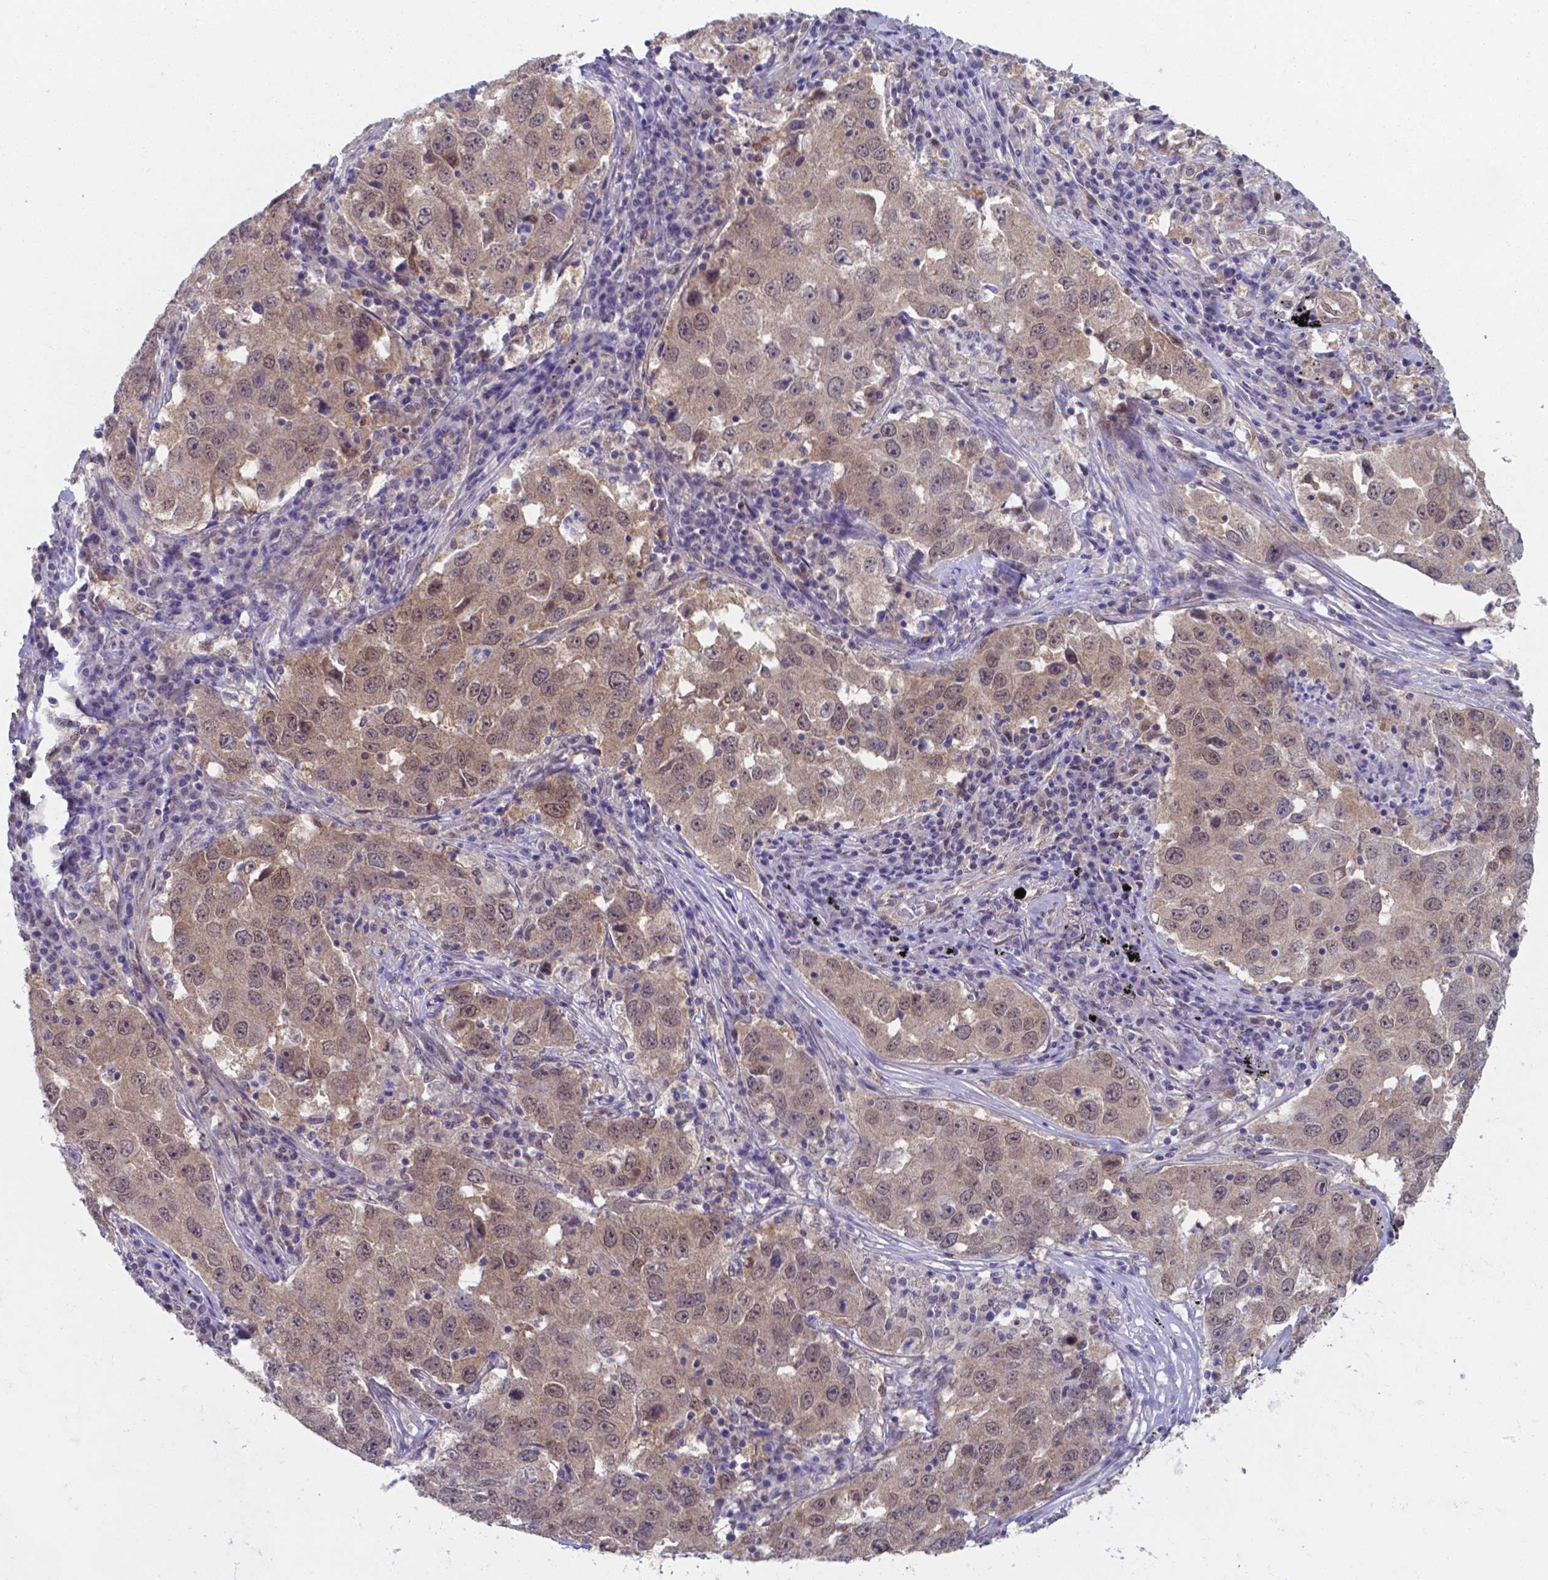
{"staining": {"intensity": "weak", "quantity": ">75%", "location": "cytoplasmic/membranous,nuclear"}, "tissue": "lung cancer", "cell_type": "Tumor cells", "image_type": "cancer", "snomed": [{"axis": "morphology", "description": "Adenocarcinoma, NOS"}, {"axis": "topography", "description": "Lung"}], "caption": "Lung adenocarcinoma stained with a protein marker demonstrates weak staining in tumor cells.", "gene": "UBE2E2", "patient": {"sex": "male", "age": 73}}